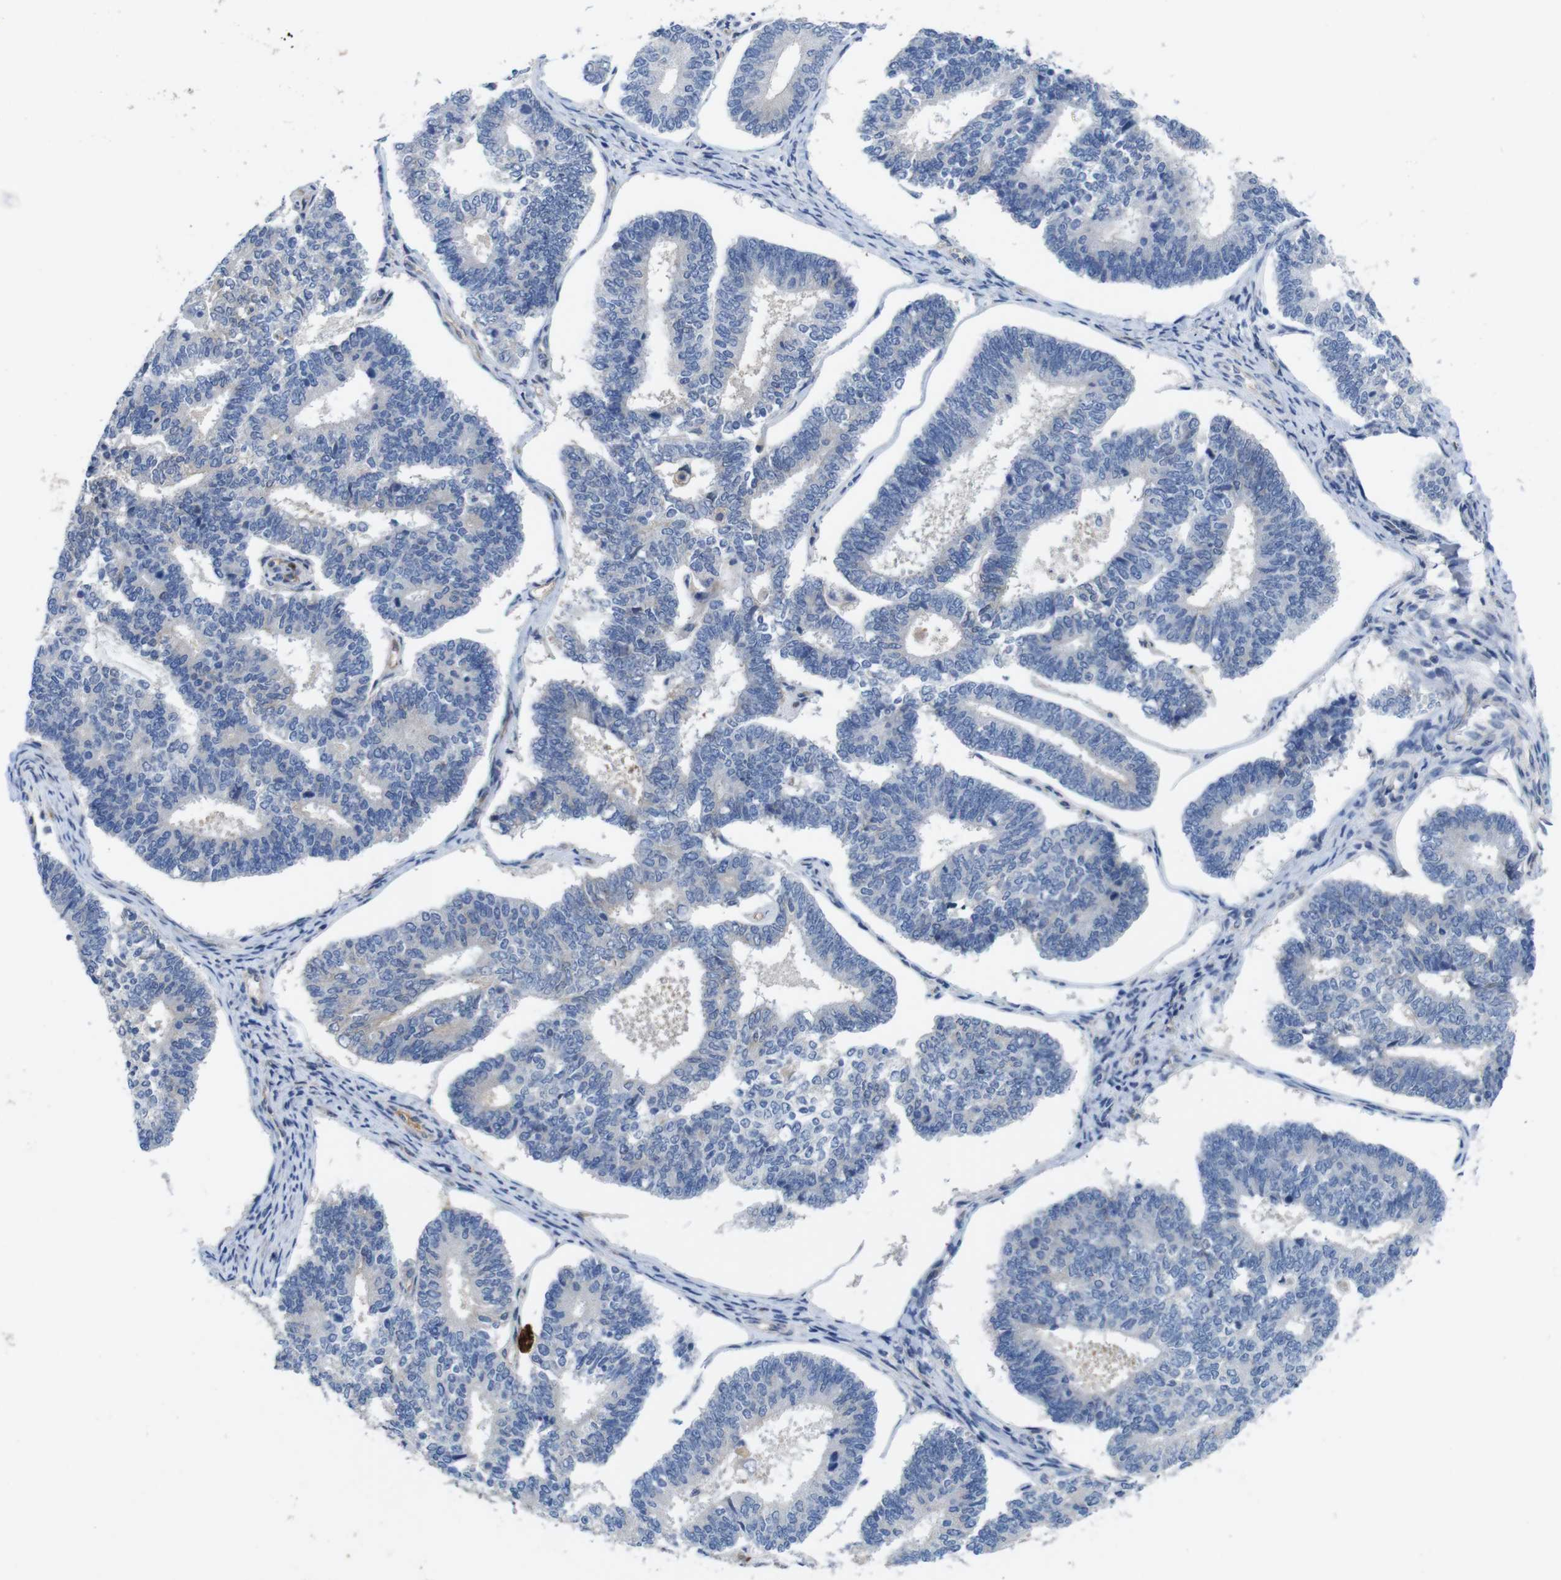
{"staining": {"intensity": "negative", "quantity": "none", "location": "none"}, "tissue": "endometrial cancer", "cell_type": "Tumor cells", "image_type": "cancer", "snomed": [{"axis": "morphology", "description": "Adenocarcinoma, NOS"}, {"axis": "topography", "description": "Endometrium"}], "caption": "IHC micrograph of endometrial cancer stained for a protein (brown), which demonstrates no staining in tumor cells.", "gene": "C1RL", "patient": {"sex": "female", "age": 70}}